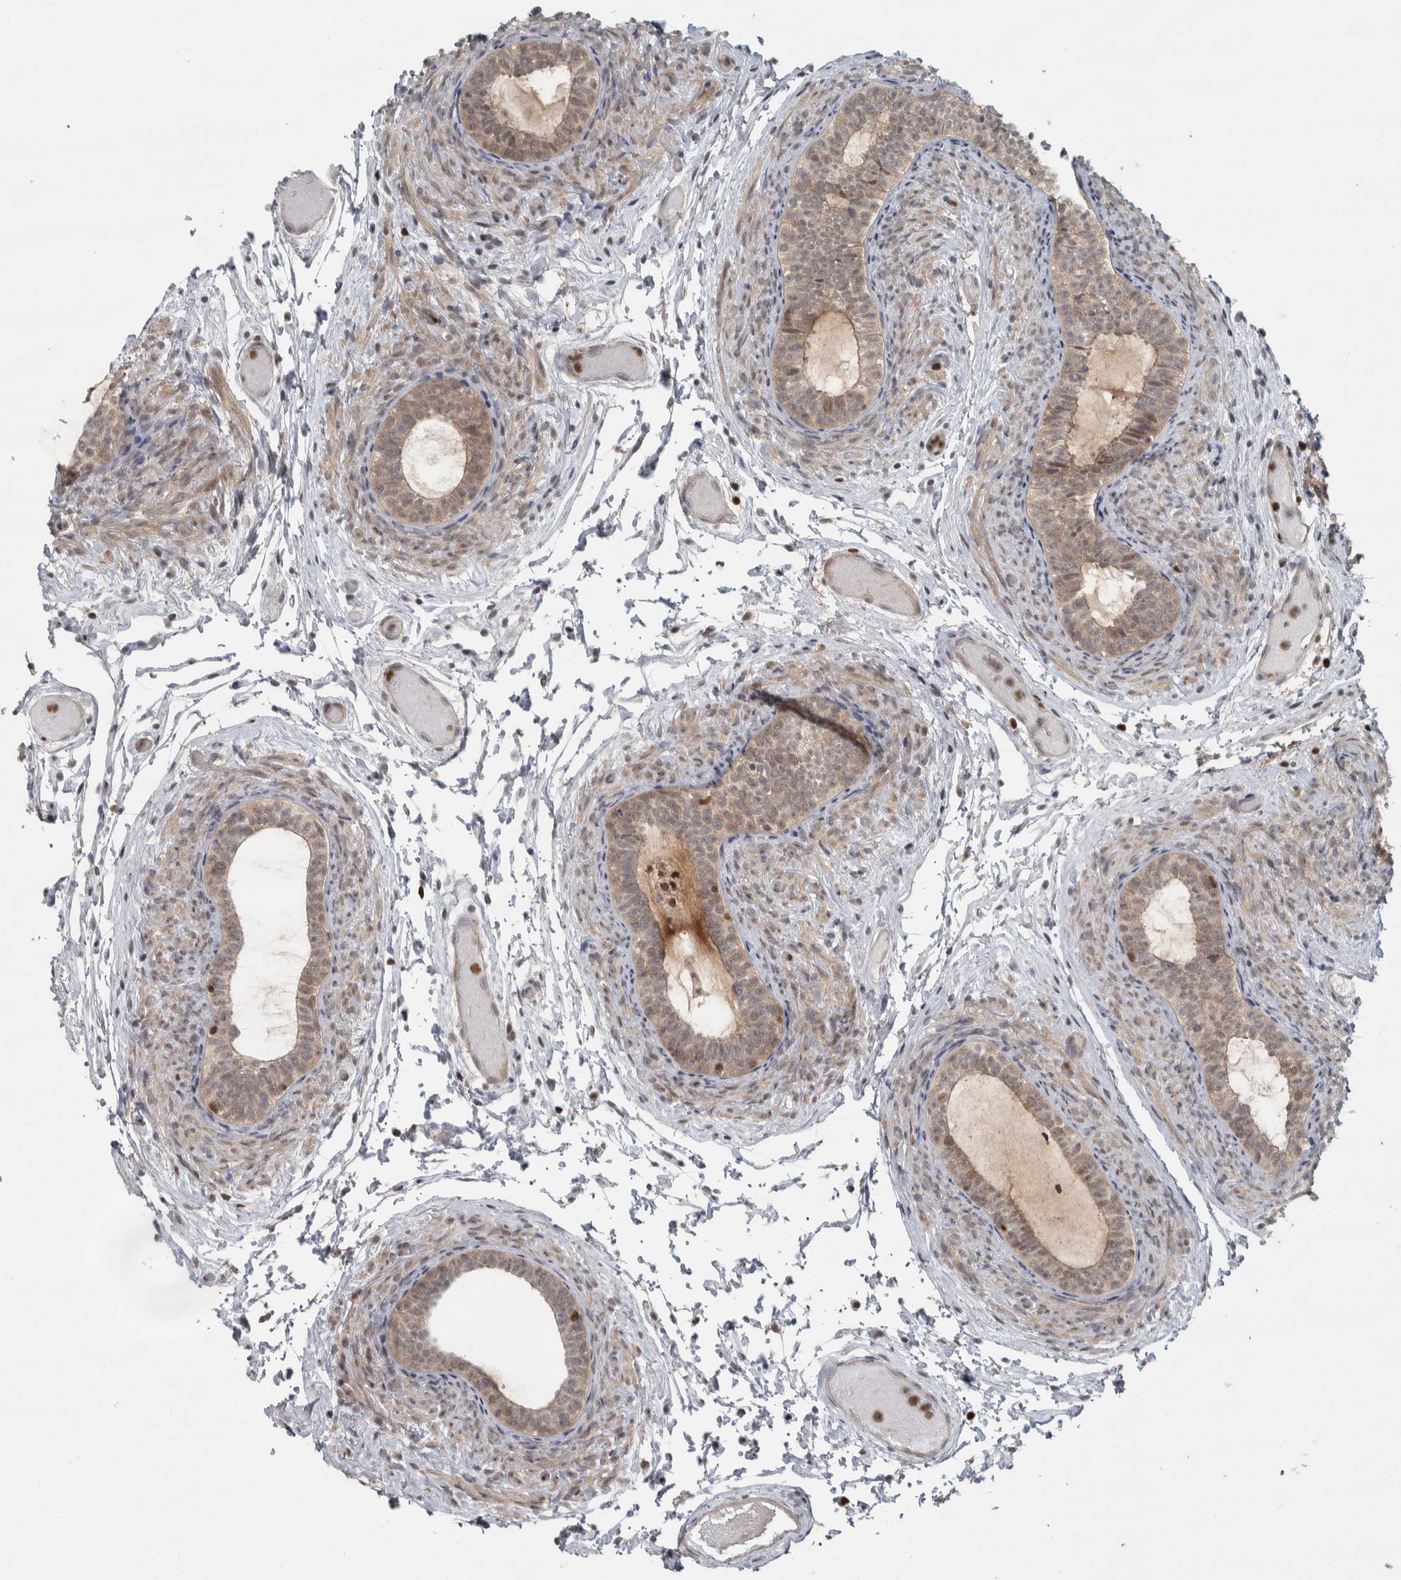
{"staining": {"intensity": "moderate", "quantity": ">75%", "location": "cytoplasmic/membranous"}, "tissue": "epididymis", "cell_type": "Glandular cells", "image_type": "normal", "snomed": [{"axis": "morphology", "description": "Normal tissue, NOS"}, {"axis": "topography", "description": "Epididymis"}], "caption": "Glandular cells reveal moderate cytoplasmic/membranous staining in about >75% of cells in normal epididymis.", "gene": "CWC27", "patient": {"sex": "male", "age": 5}}